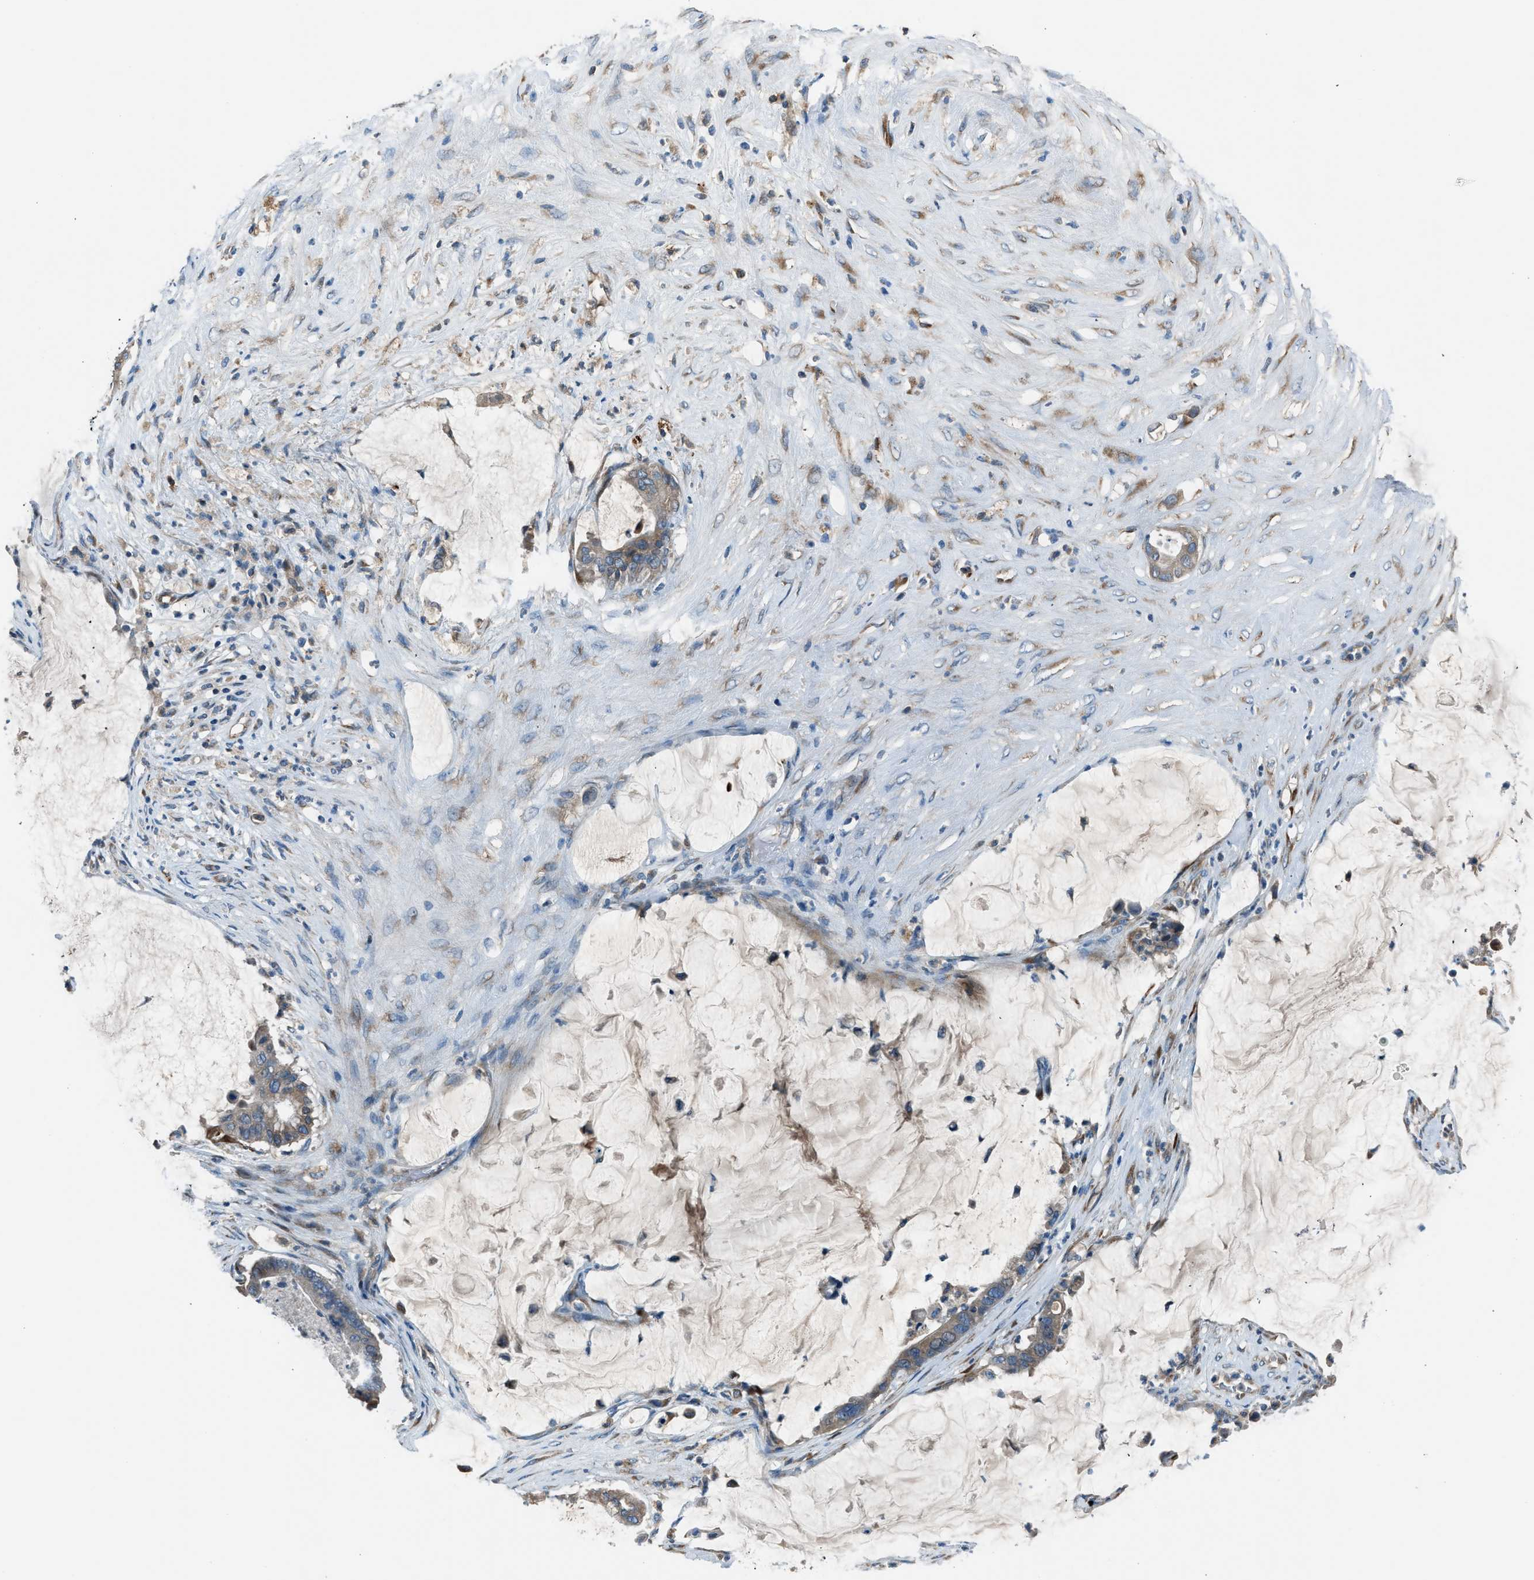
{"staining": {"intensity": "weak", "quantity": "25%-75%", "location": "cytoplasmic/membranous"}, "tissue": "pancreatic cancer", "cell_type": "Tumor cells", "image_type": "cancer", "snomed": [{"axis": "morphology", "description": "Adenocarcinoma, NOS"}, {"axis": "topography", "description": "Pancreas"}], "caption": "Tumor cells show weak cytoplasmic/membranous expression in about 25%-75% of cells in pancreatic cancer.", "gene": "LMBR1", "patient": {"sex": "male", "age": 41}}